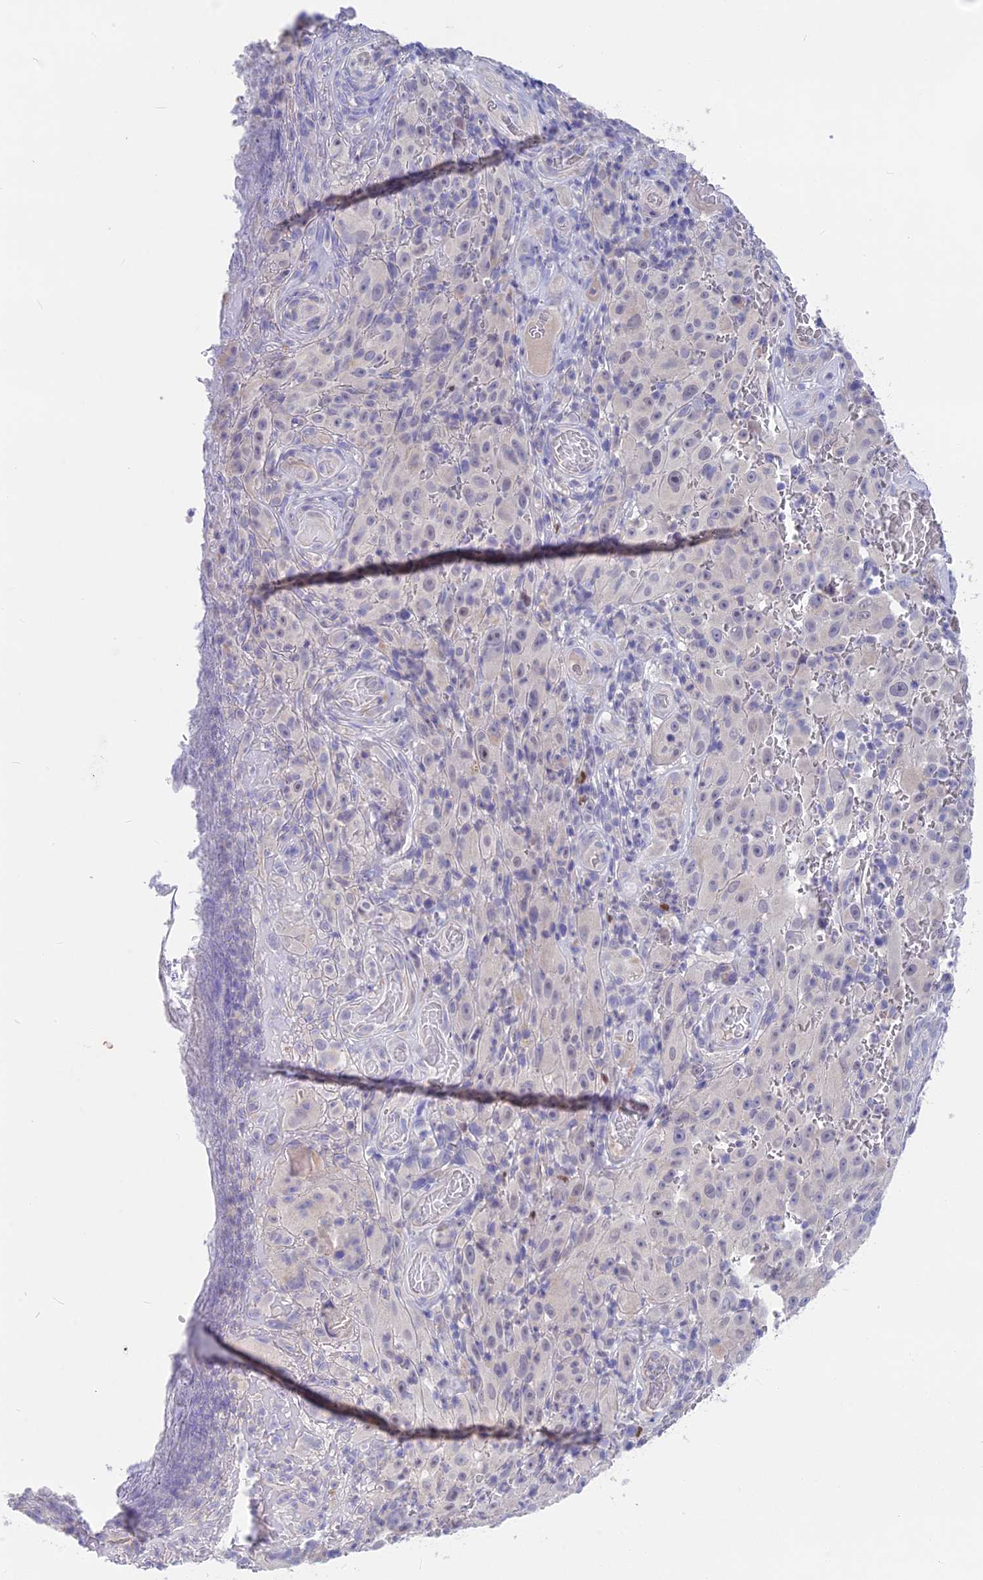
{"staining": {"intensity": "negative", "quantity": "none", "location": "none"}, "tissue": "melanoma", "cell_type": "Tumor cells", "image_type": "cancer", "snomed": [{"axis": "morphology", "description": "Malignant melanoma, NOS"}, {"axis": "topography", "description": "Skin"}], "caption": "Immunohistochemistry (IHC) image of neoplastic tissue: human malignant melanoma stained with DAB (3,3'-diaminobenzidine) reveals no significant protein positivity in tumor cells.", "gene": "SNTN", "patient": {"sex": "female", "age": 82}}